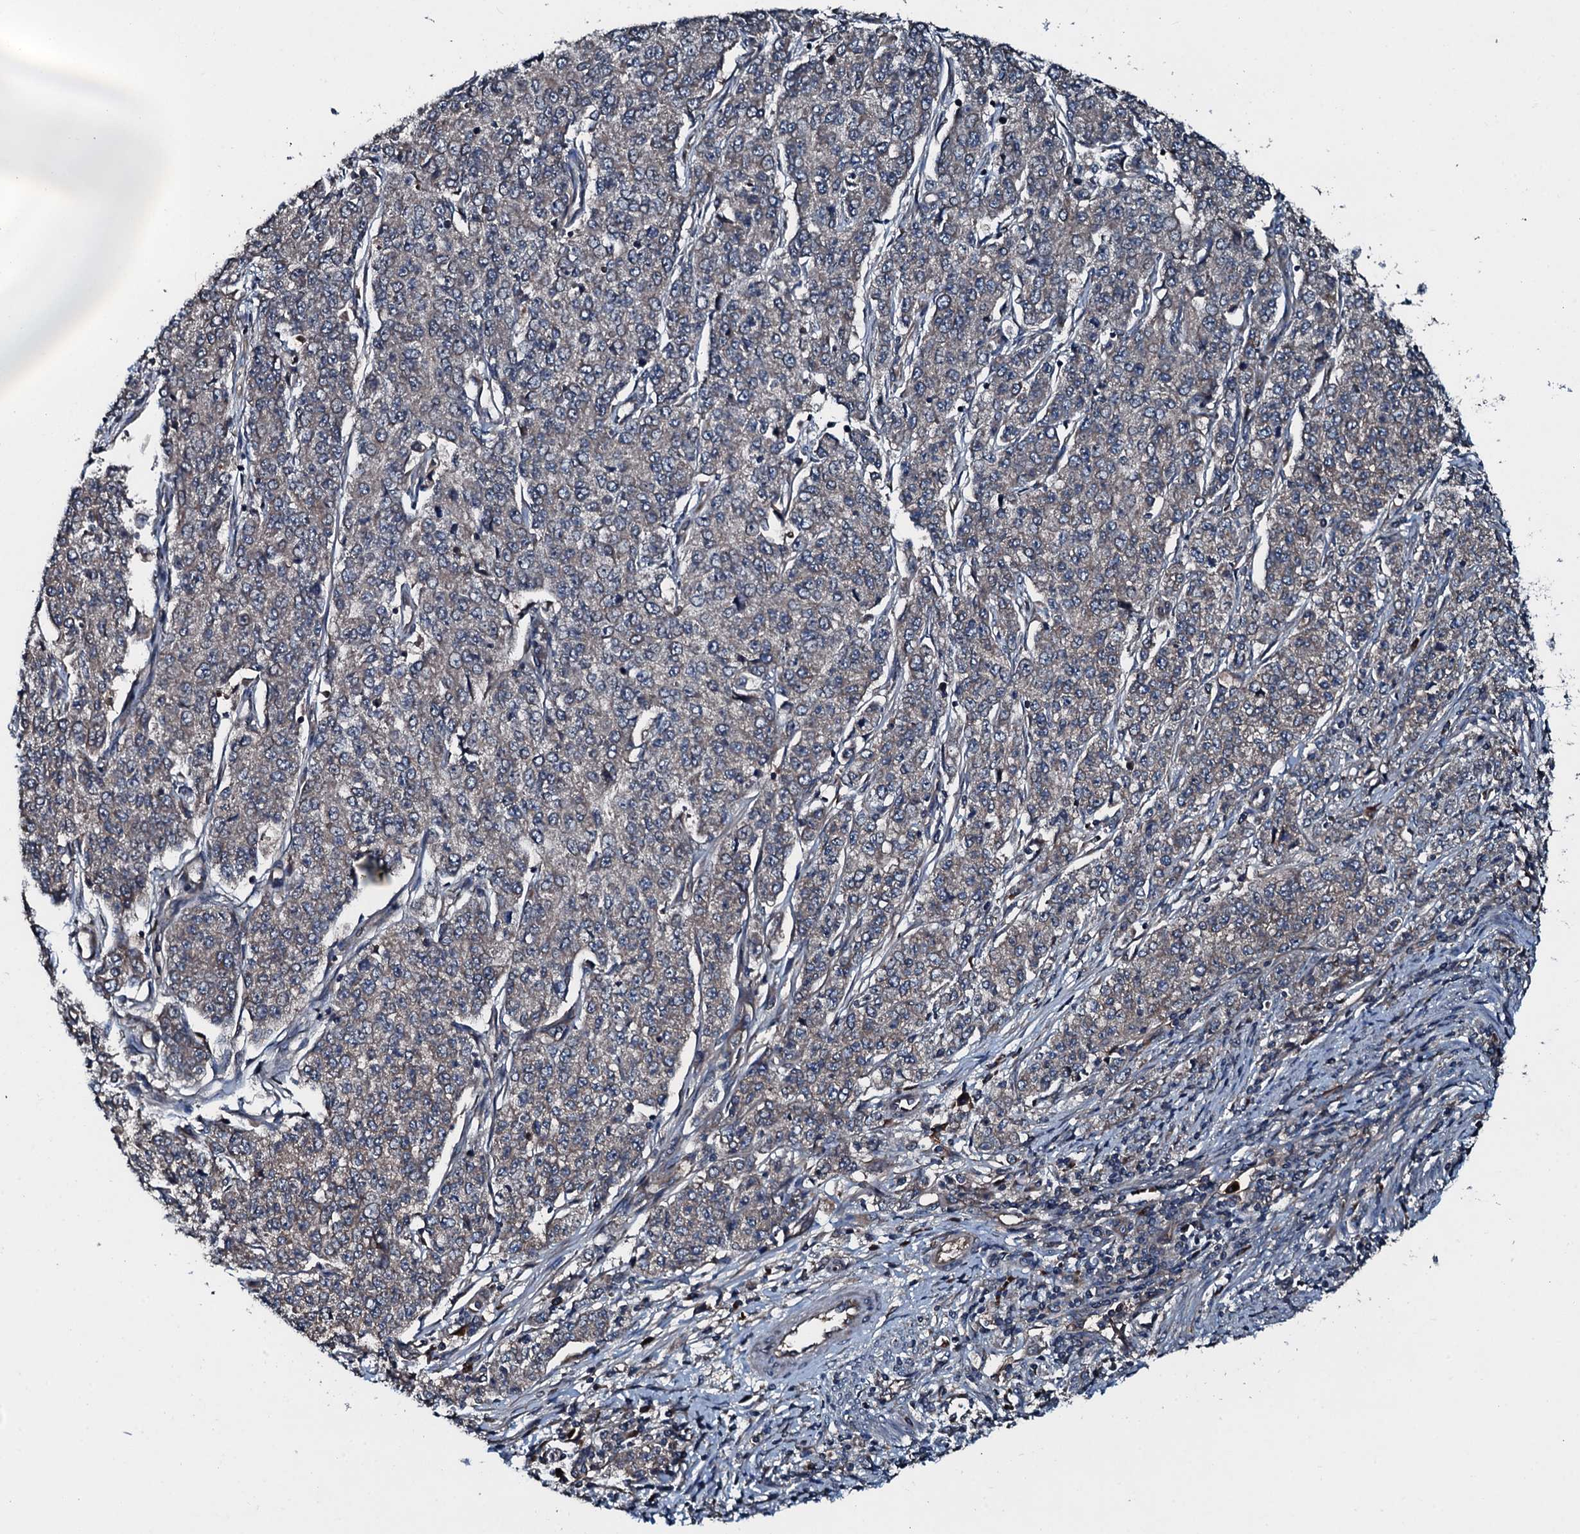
{"staining": {"intensity": "weak", "quantity": "25%-75%", "location": "cytoplasmic/membranous"}, "tissue": "endometrial cancer", "cell_type": "Tumor cells", "image_type": "cancer", "snomed": [{"axis": "morphology", "description": "Adenocarcinoma, NOS"}, {"axis": "topography", "description": "Endometrium"}], "caption": "Protein analysis of adenocarcinoma (endometrial) tissue displays weak cytoplasmic/membranous expression in approximately 25%-75% of tumor cells.", "gene": "AARS1", "patient": {"sex": "female", "age": 50}}